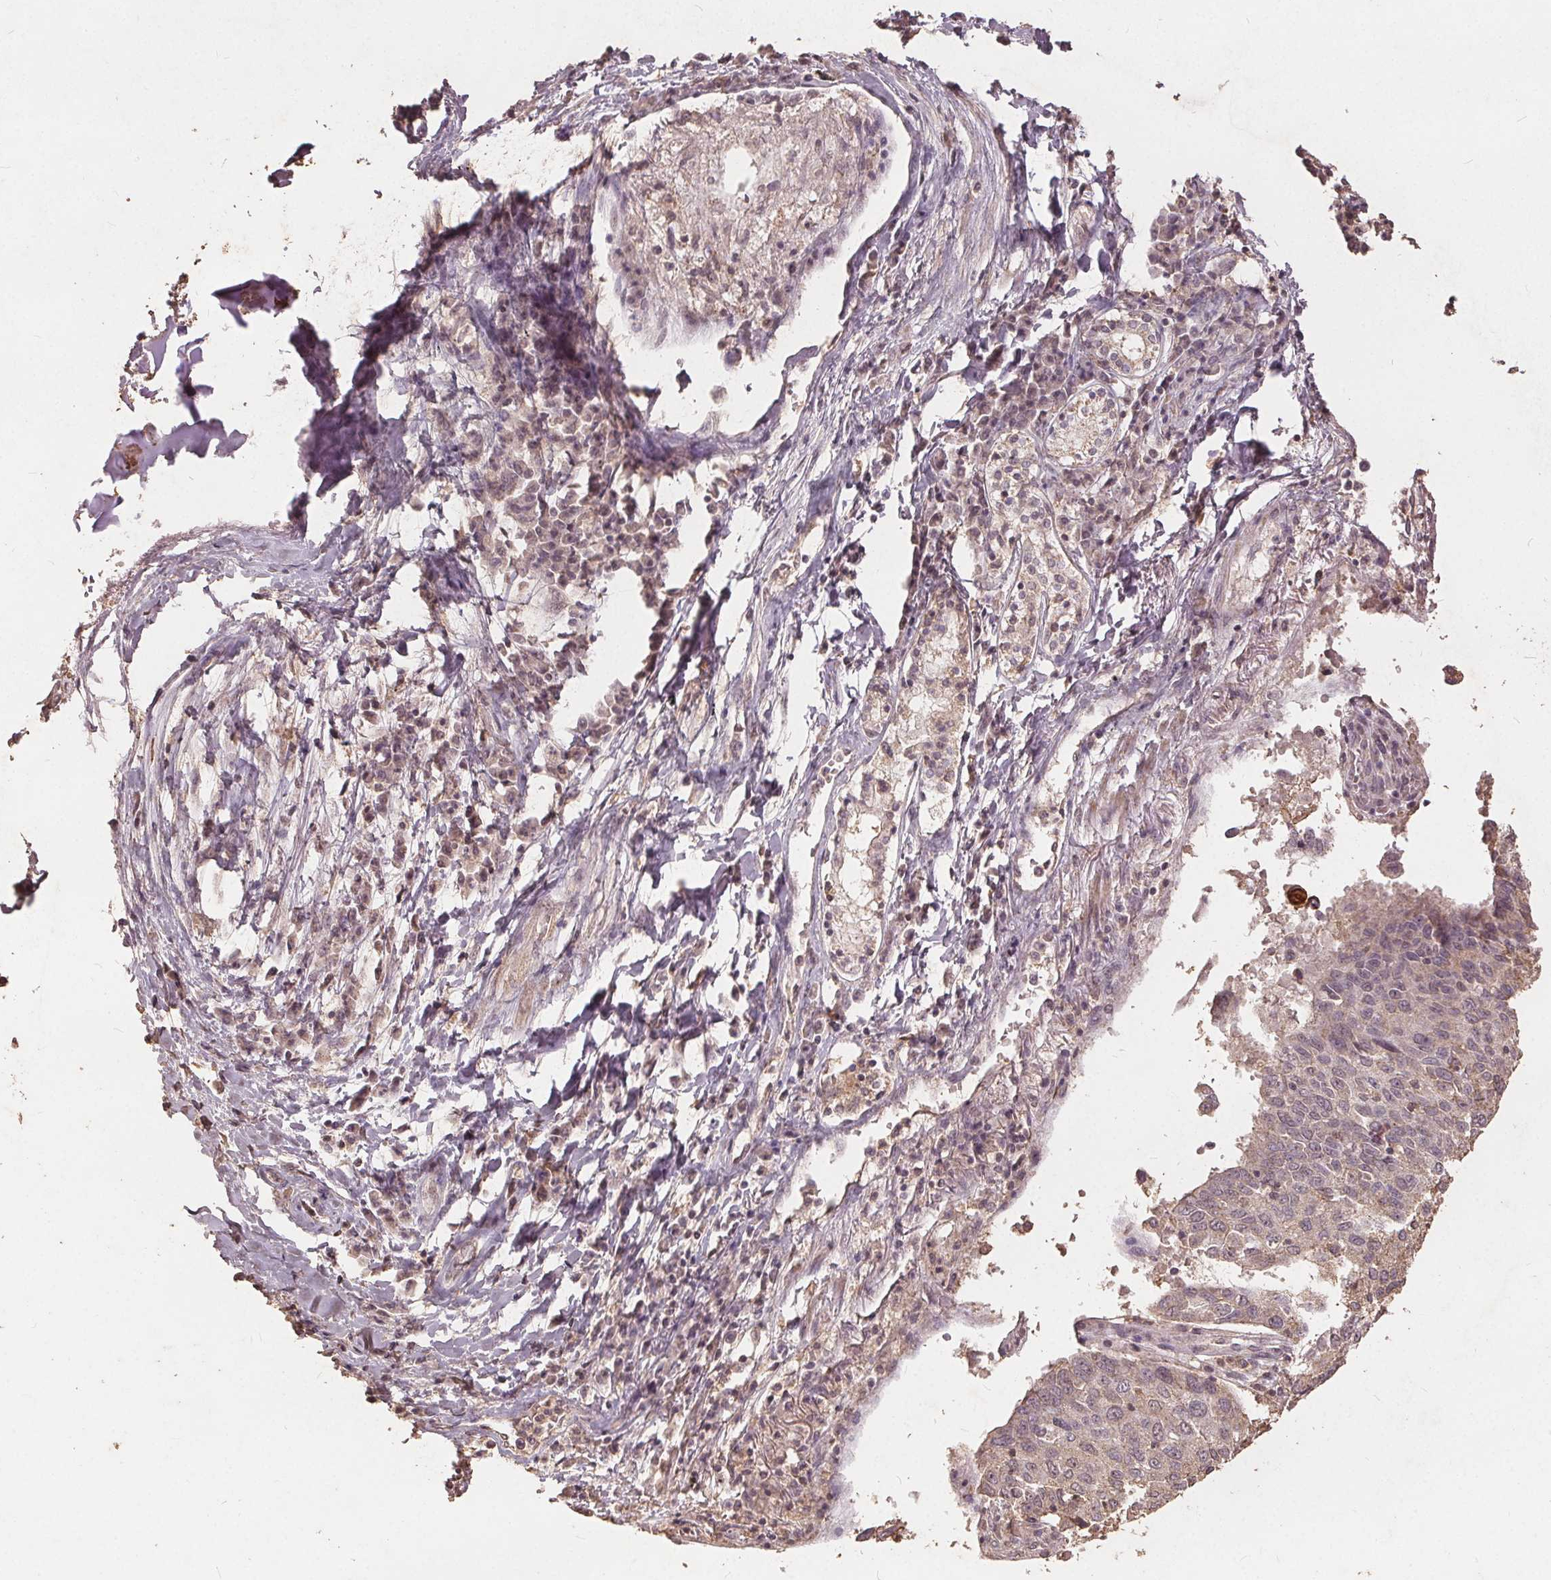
{"staining": {"intensity": "negative", "quantity": "none", "location": "none"}, "tissue": "lung cancer", "cell_type": "Tumor cells", "image_type": "cancer", "snomed": [{"axis": "morphology", "description": "Squamous cell carcinoma, NOS"}, {"axis": "topography", "description": "Lung"}], "caption": "Immunohistochemical staining of lung cancer (squamous cell carcinoma) exhibits no significant staining in tumor cells. (Stains: DAB (3,3'-diaminobenzidine) immunohistochemistry with hematoxylin counter stain, Microscopy: brightfield microscopy at high magnification).", "gene": "DSG3", "patient": {"sex": "male", "age": 73}}